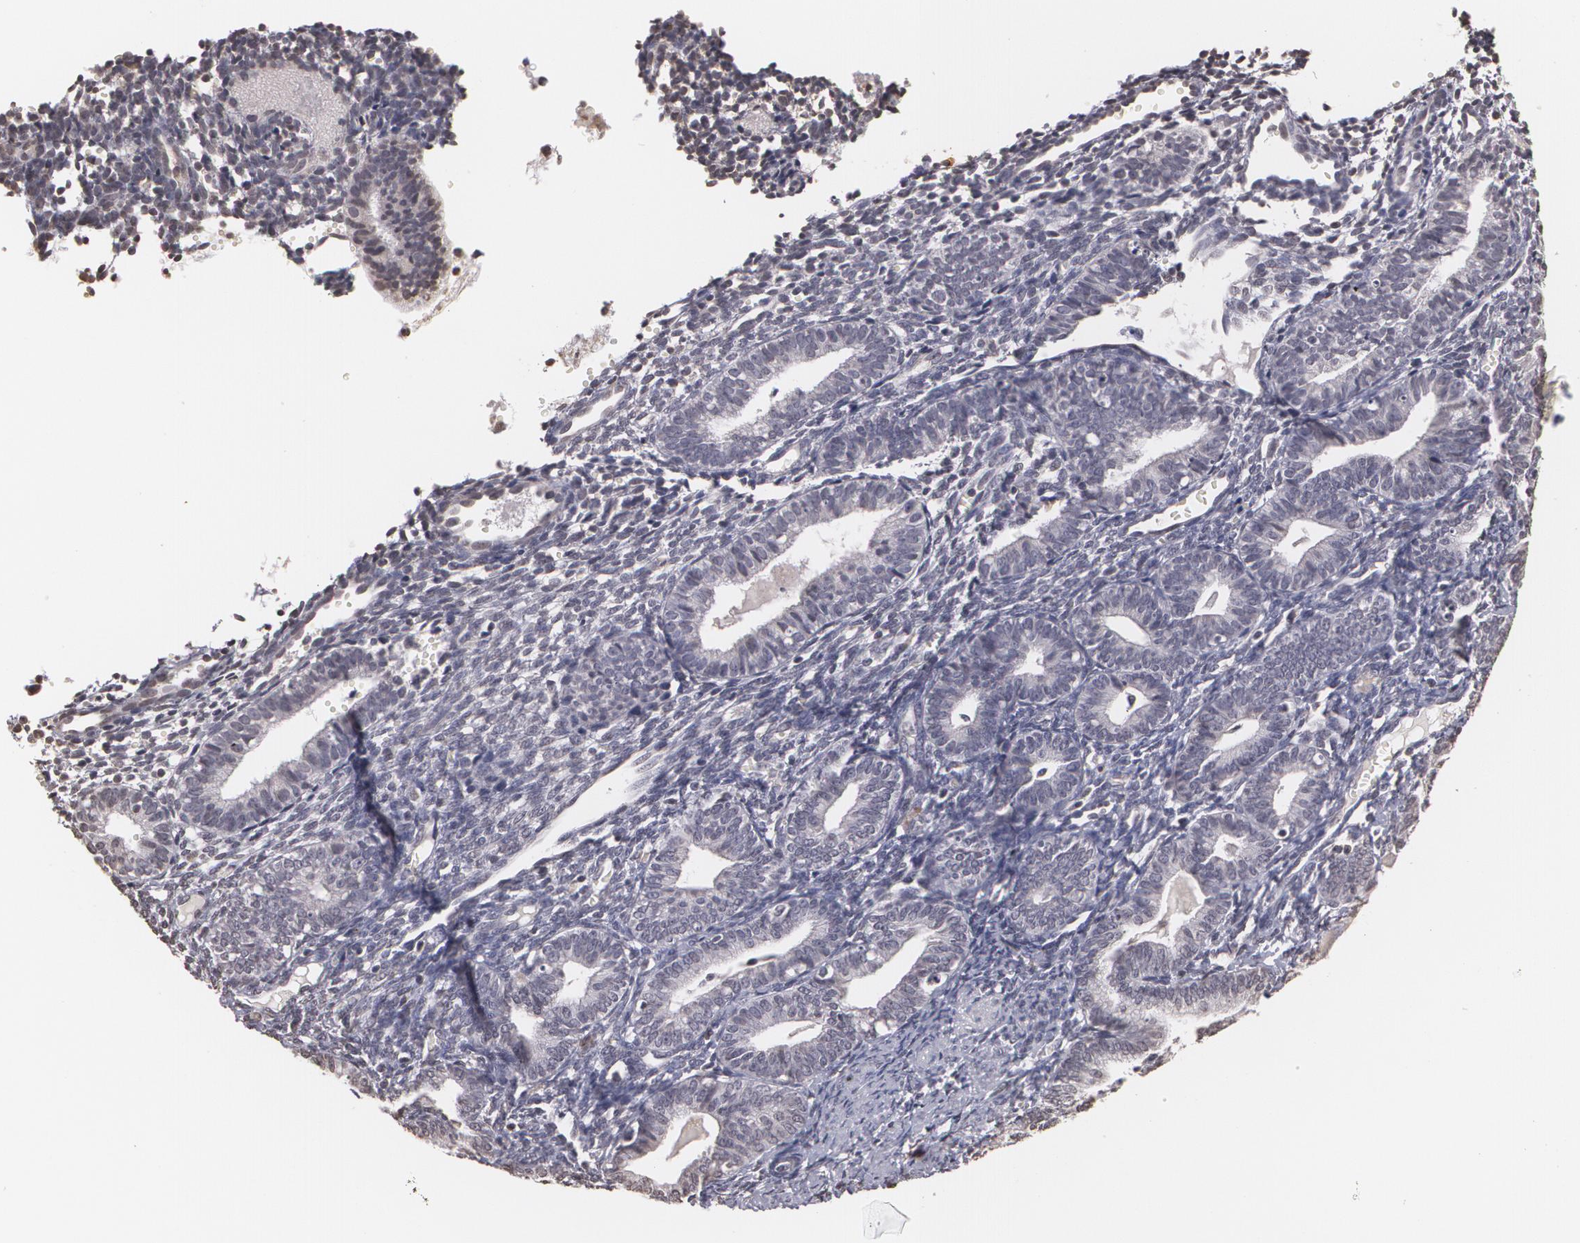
{"staining": {"intensity": "negative", "quantity": "none", "location": "none"}, "tissue": "endometrium", "cell_type": "Cells in endometrial stroma", "image_type": "normal", "snomed": [{"axis": "morphology", "description": "Normal tissue, NOS"}, {"axis": "topography", "description": "Endometrium"}], "caption": "Micrograph shows no significant protein staining in cells in endometrial stroma of normal endometrium.", "gene": "THRB", "patient": {"sex": "female", "age": 61}}